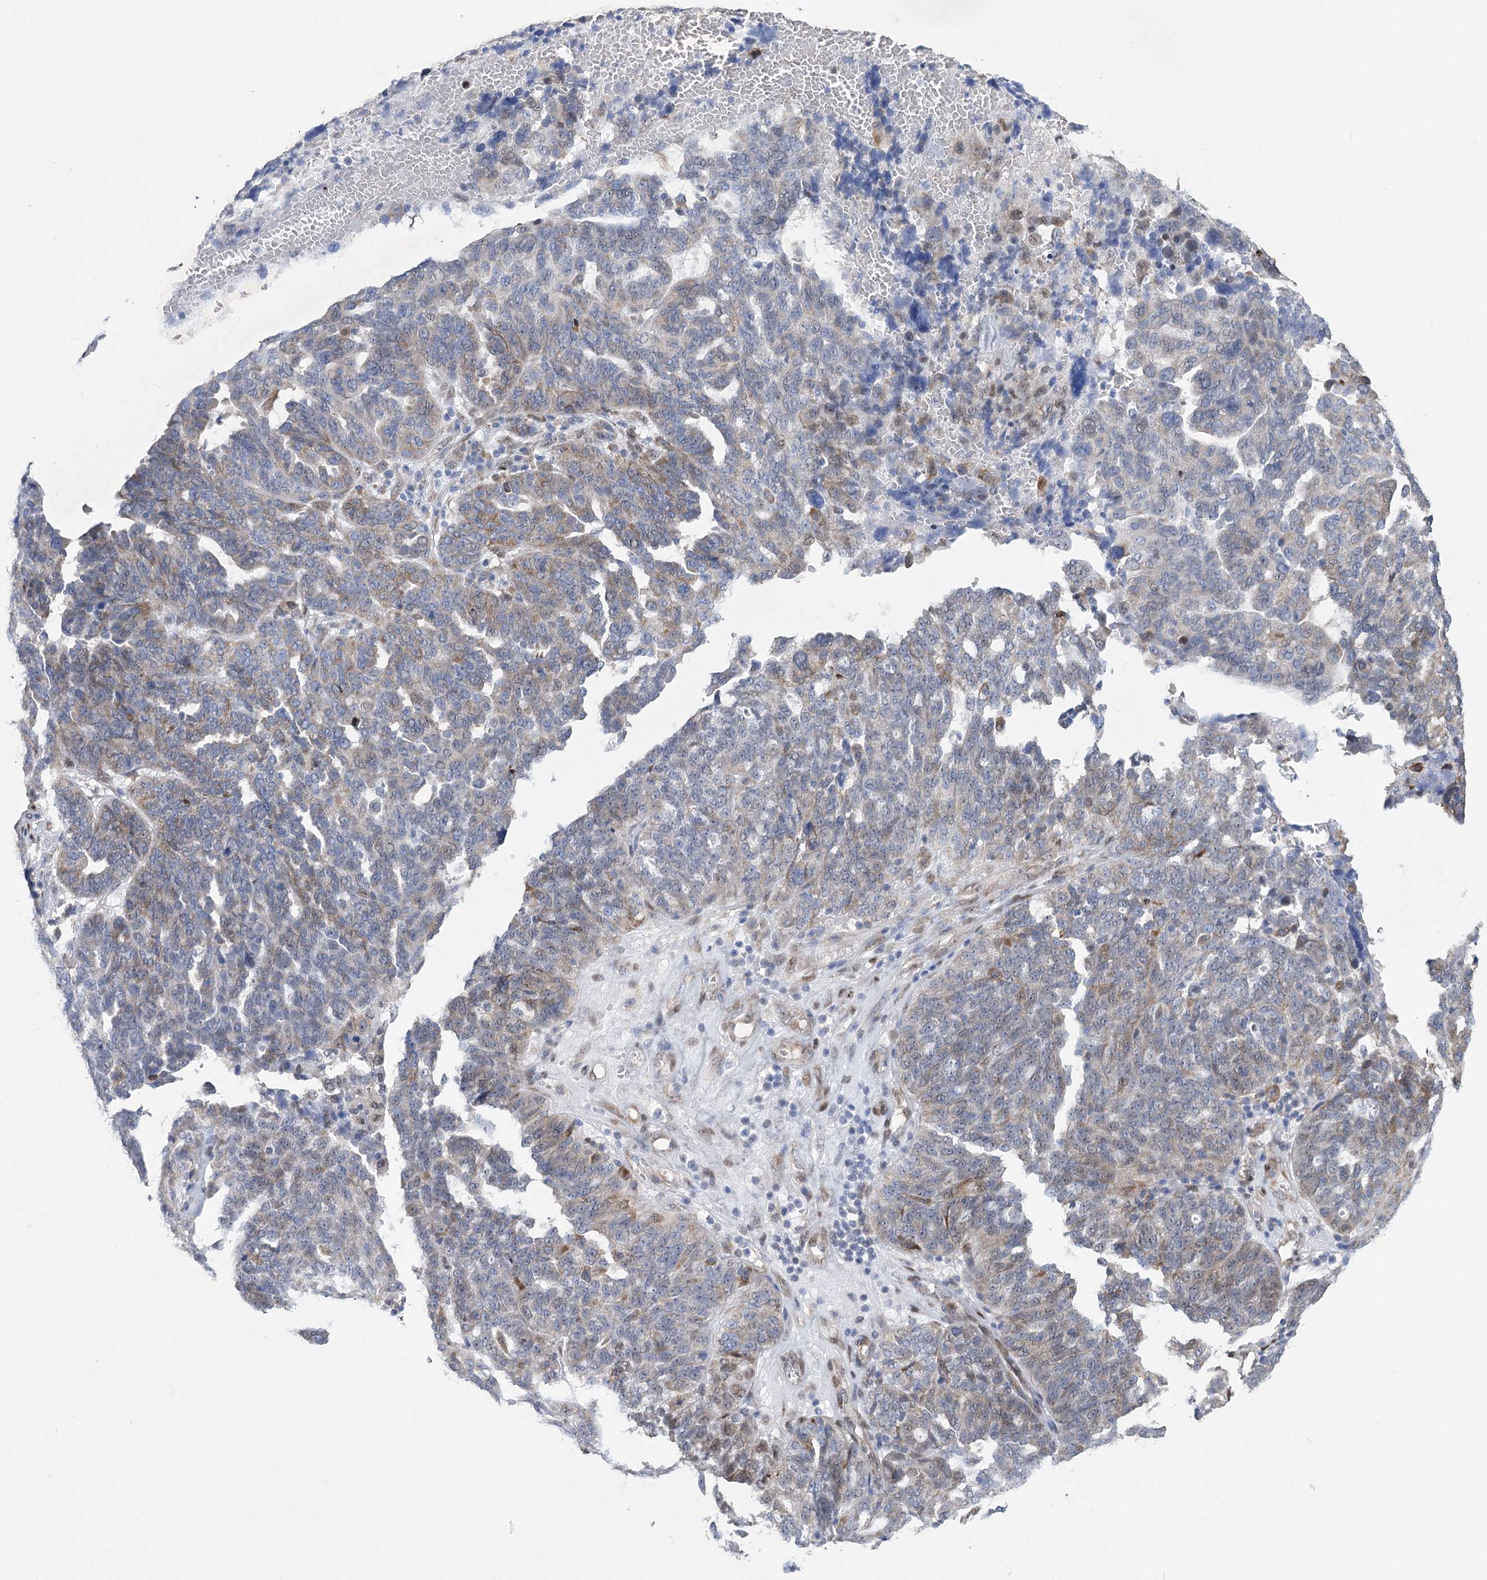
{"staining": {"intensity": "negative", "quantity": "none", "location": "none"}, "tissue": "ovarian cancer", "cell_type": "Tumor cells", "image_type": "cancer", "snomed": [{"axis": "morphology", "description": "Cystadenocarcinoma, serous, NOS"}, {"axis": "topography", "description": "Ovary"}], "caption": "Tumor cells are negative for brown protein staining in ovarian cancer.", "gene": "NFU1", "patient": {"sex": "female", "age": 59}}